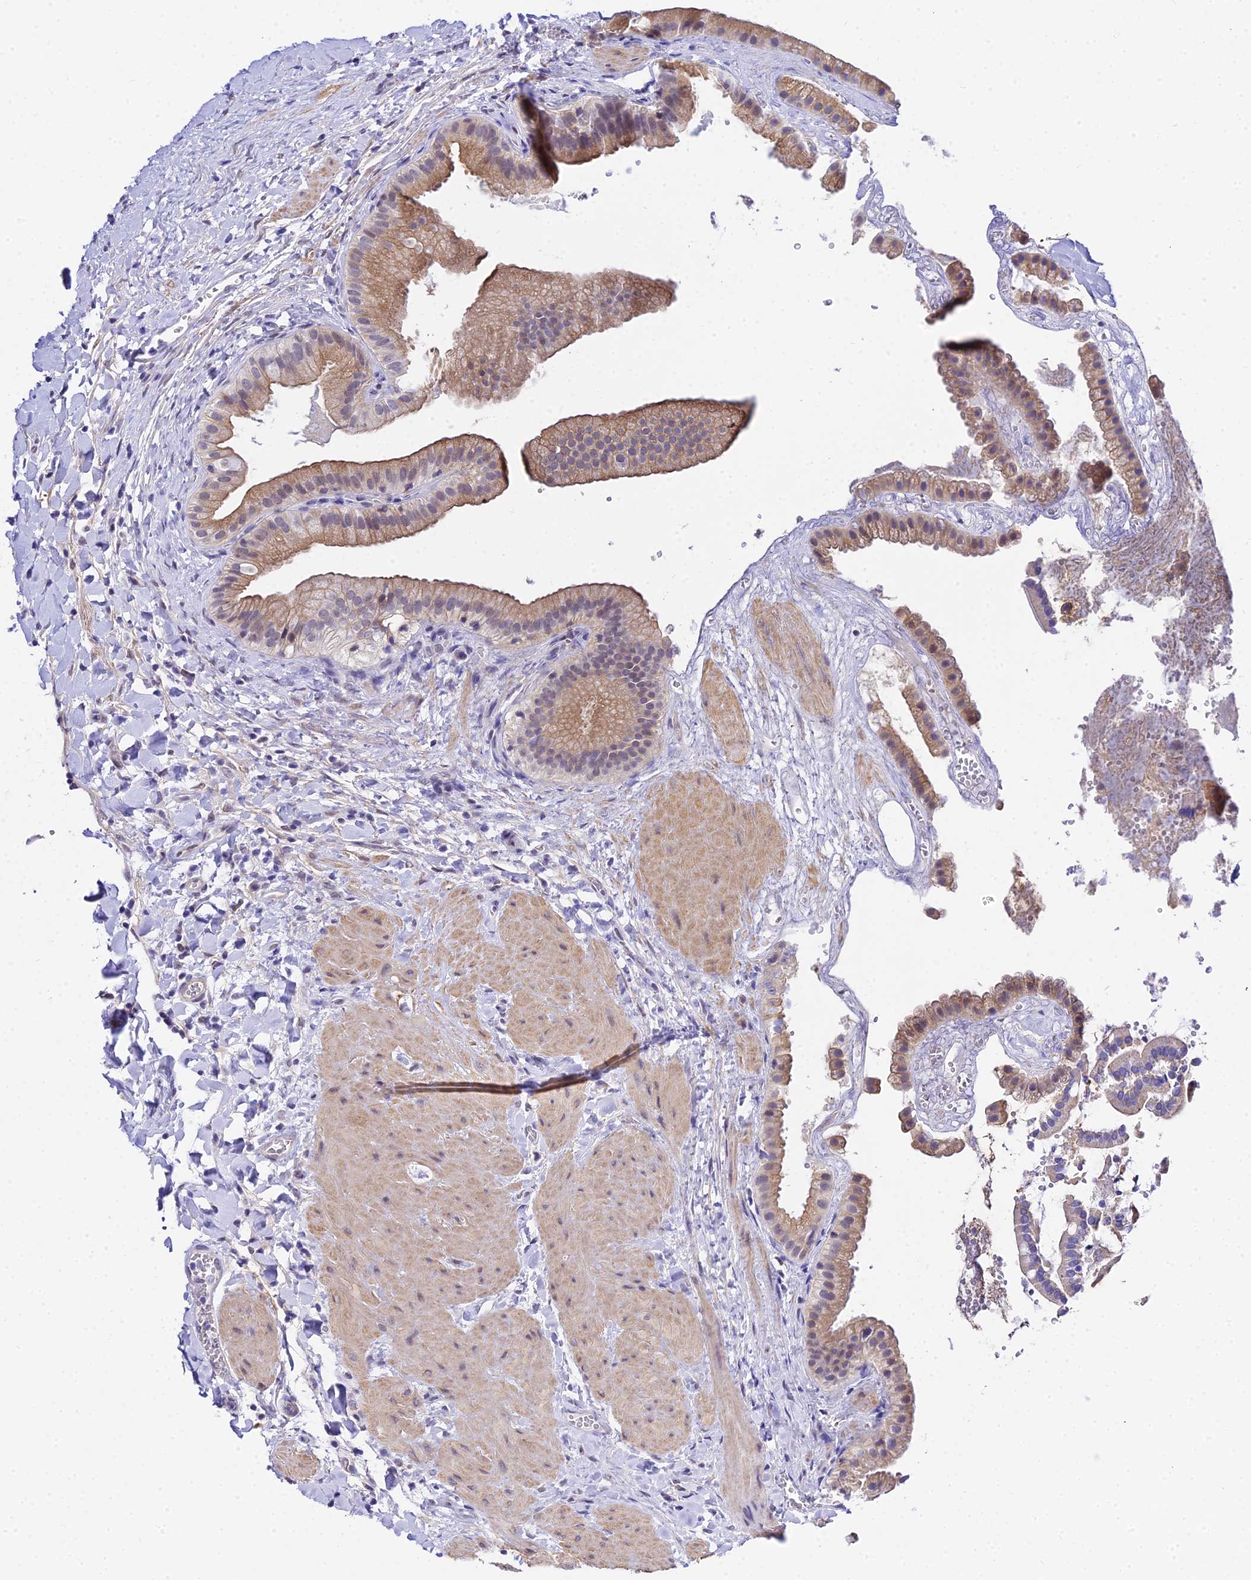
{"staining": {"intensity": "moderate", "quantity": "25%-75%", "location": "cytoplasmic/membranous"}, "tissue": "gallbladder", "cell_type": "Glandular cells", "image_type": "normal", "snomed": [{"axis": "morphology", "description": "Normal tissue, NOS"}, {"axis": "topography", "description": "Gallbladder"}], "caption": "Brown immunohistochemical staining in benign human gallbladder demonstrates moderate cytoplasmic/membranous expression in about 25%-75% of glandular cells.", "gene": "ZNF628", "patient": {"sex": "male", "age": 55}}